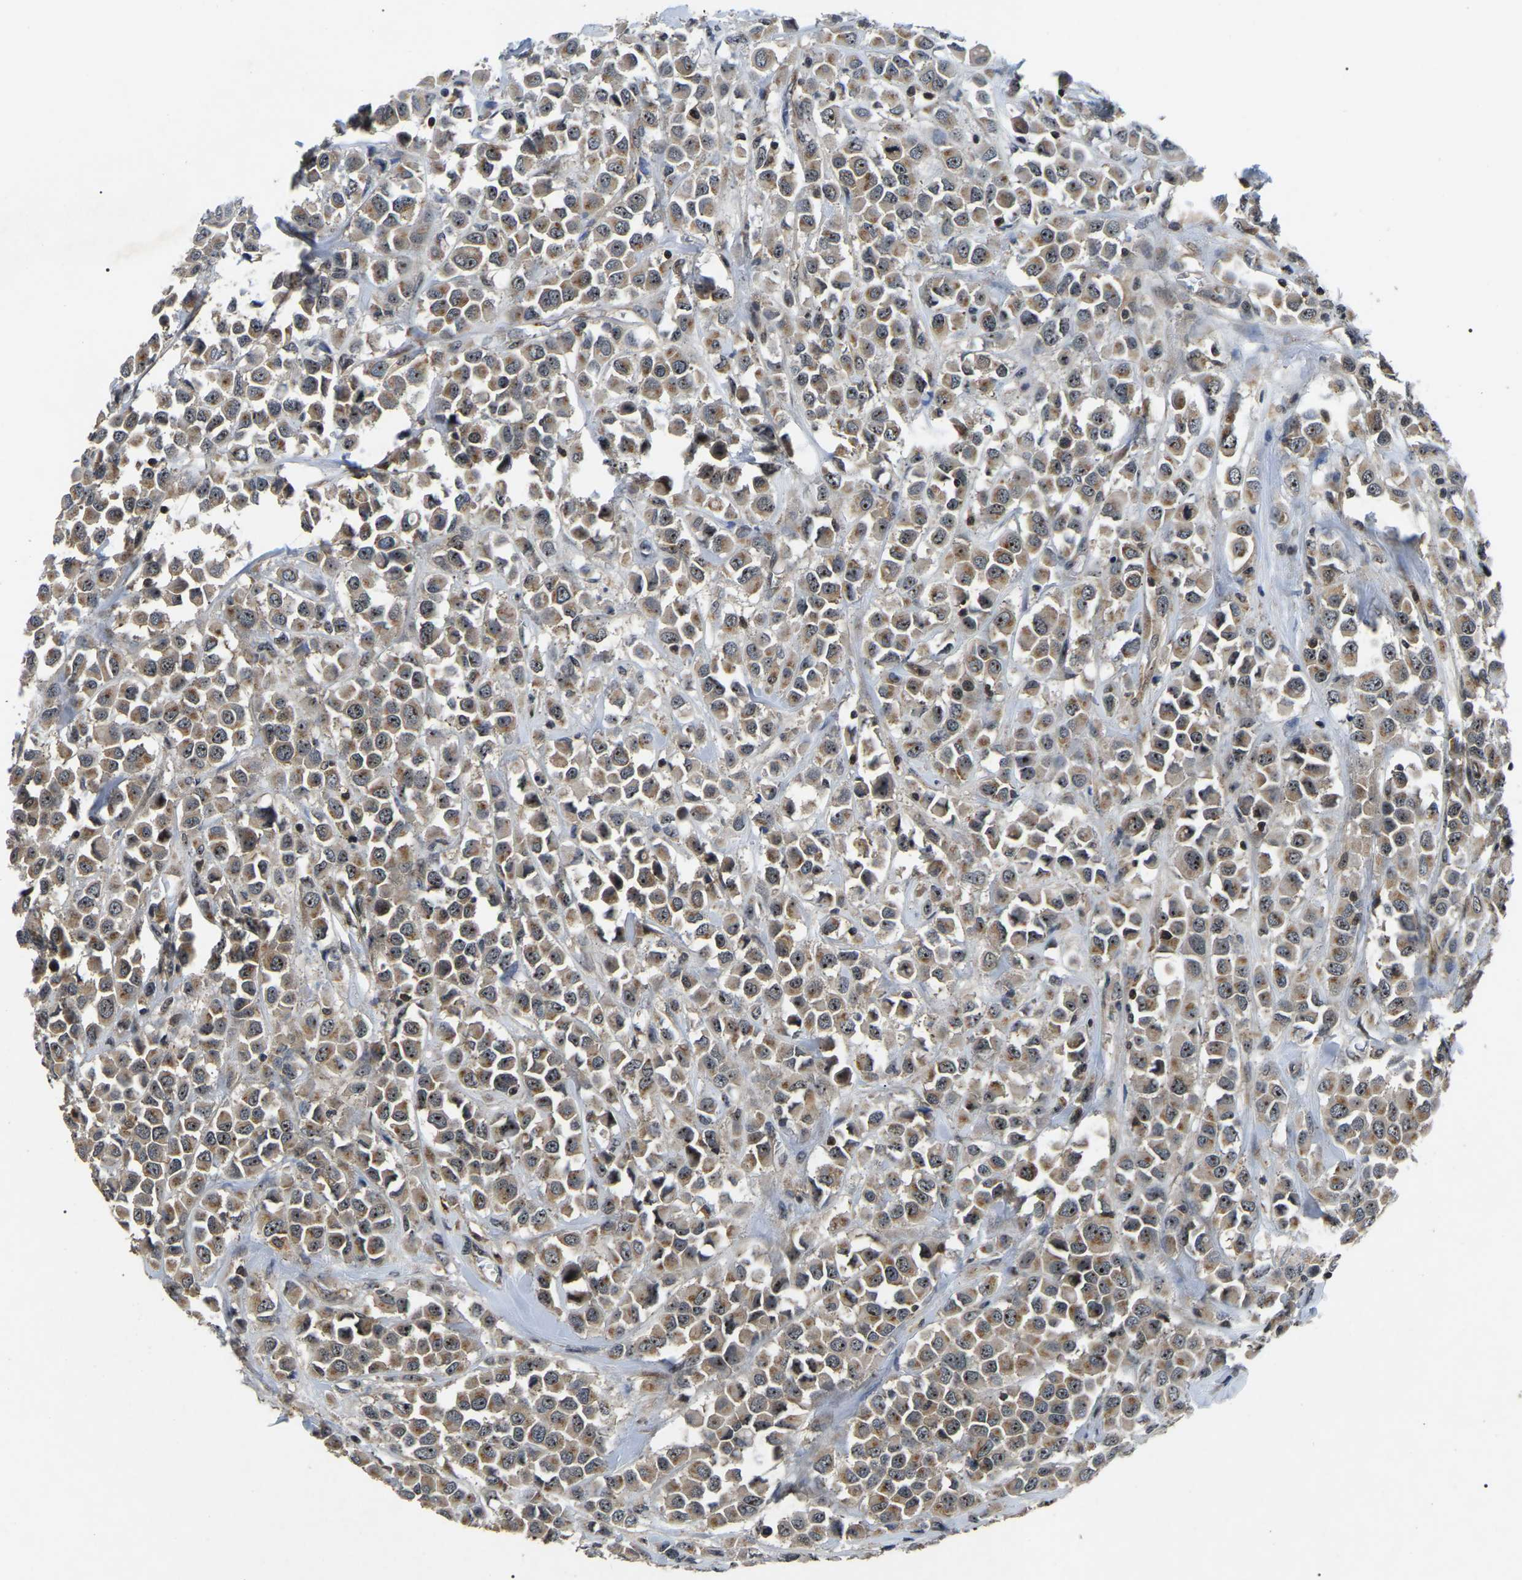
{"staining": {"intensity": "moderate", "quantity": ">75%", "location": "cytoplasmic/membranous,nuclear"}, "tissue": "breast cancer", "cell_type": "Tumor cells", "image_type": "cancer", "snomed": [{"axis": "morphology", "description": "Duct carcinoma"}, {"axis": "topography", "description": "Breast"}], "caption": "Approximately >75% of tumor cells in human breast invasive ductal carcinoma exhibit moderate cytoplasmic/membranous and nuclear protein expression as visualized by brown immunohistochemical staining.", "gene": "RBM28", "patient": {"sex": "female", "age": 61}}